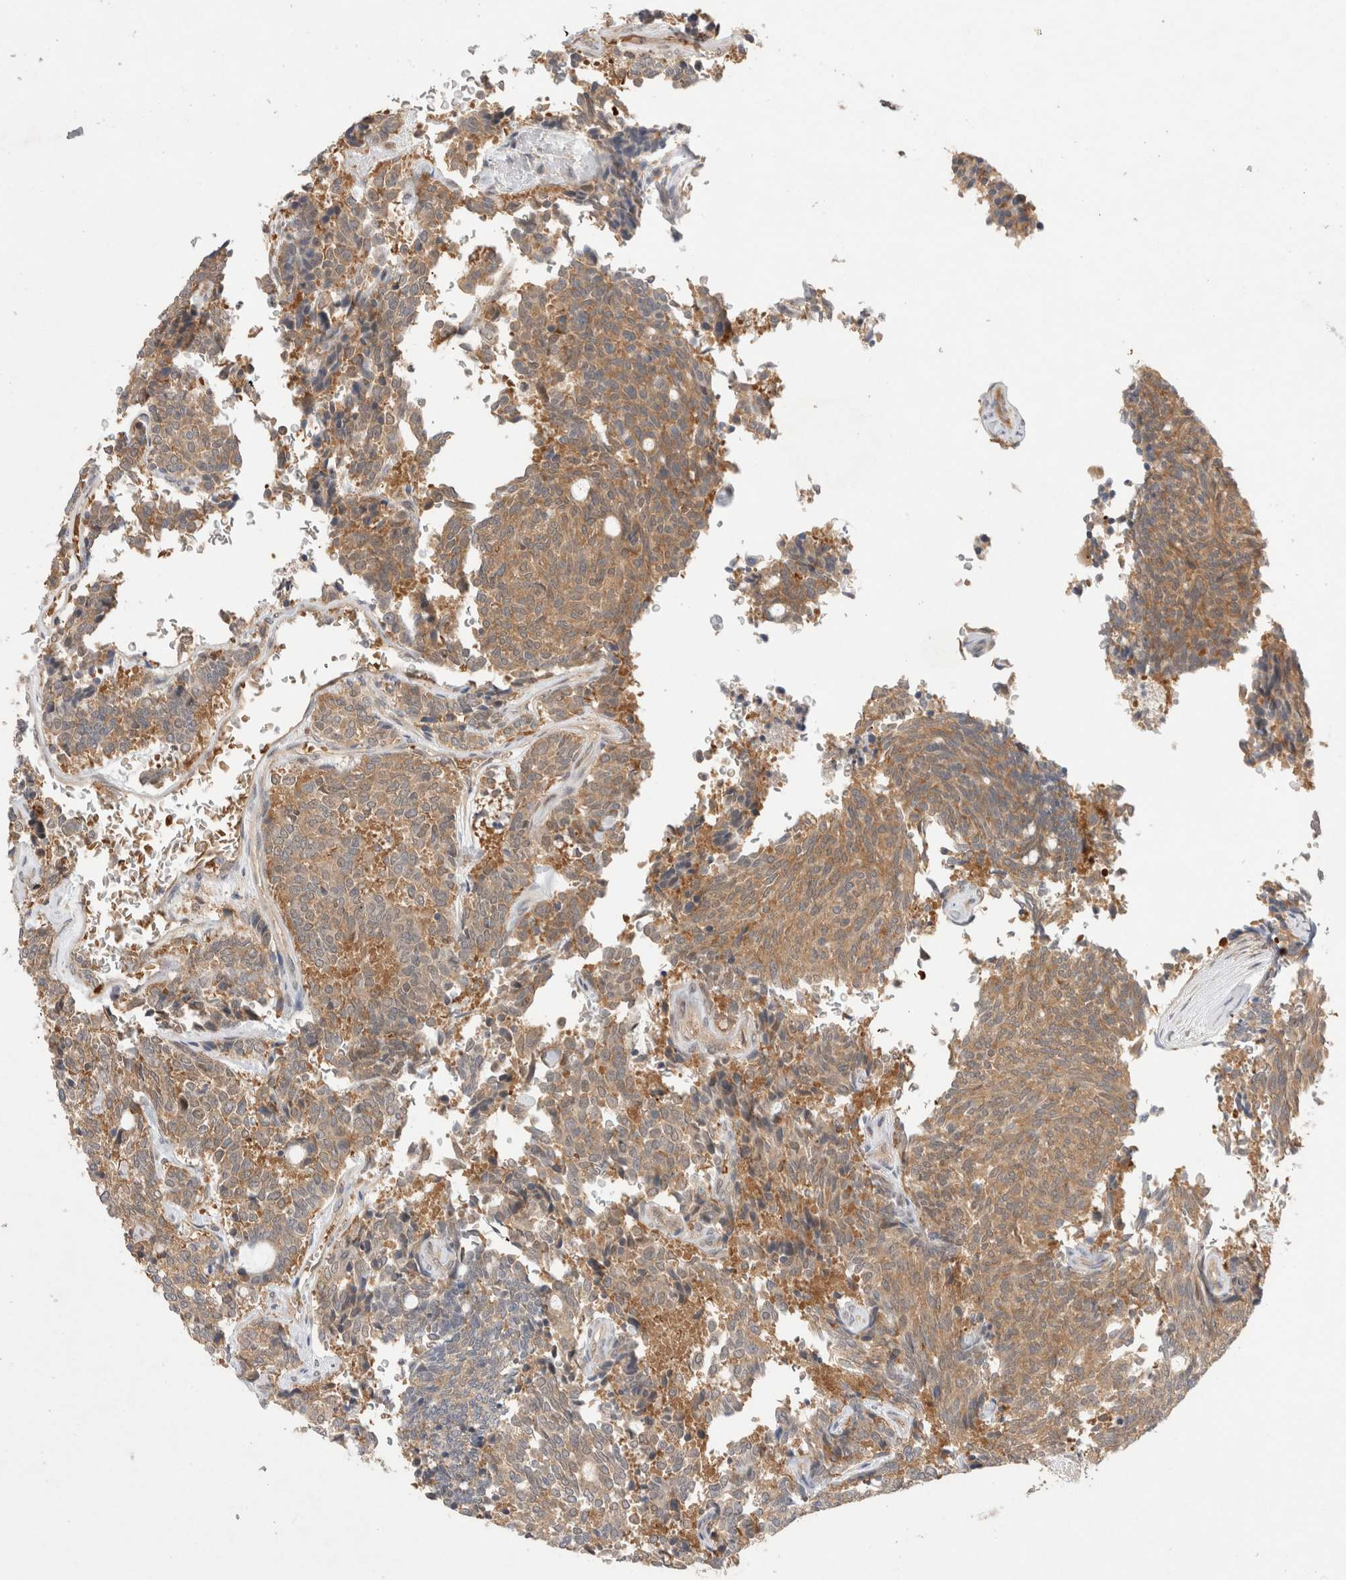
{"staining": {"intensity": "moderate", "quantity": ">75%", "location": "cytoplasmic/membranous"}, "tissue": "carcinoid", "cell_type": "Tumor cells", "image_type": "cancer", "snomed": [{"axis": "morphology", "description": "Carcinoid, malignant, NOS"}, {"axis": "topography", "description": "Pancreas"}], "caption": "A brown stain highlights moderate cytoplasmic/membranous positivity of a protein in human malignant carcinoid tumor cells. Using DAB (brown) and hematoxylin (blue) stains, captured at high magnification using brightfield microscopy.", "gene": "EIF3E", "patient": {"sex": "female", "age": 54}}